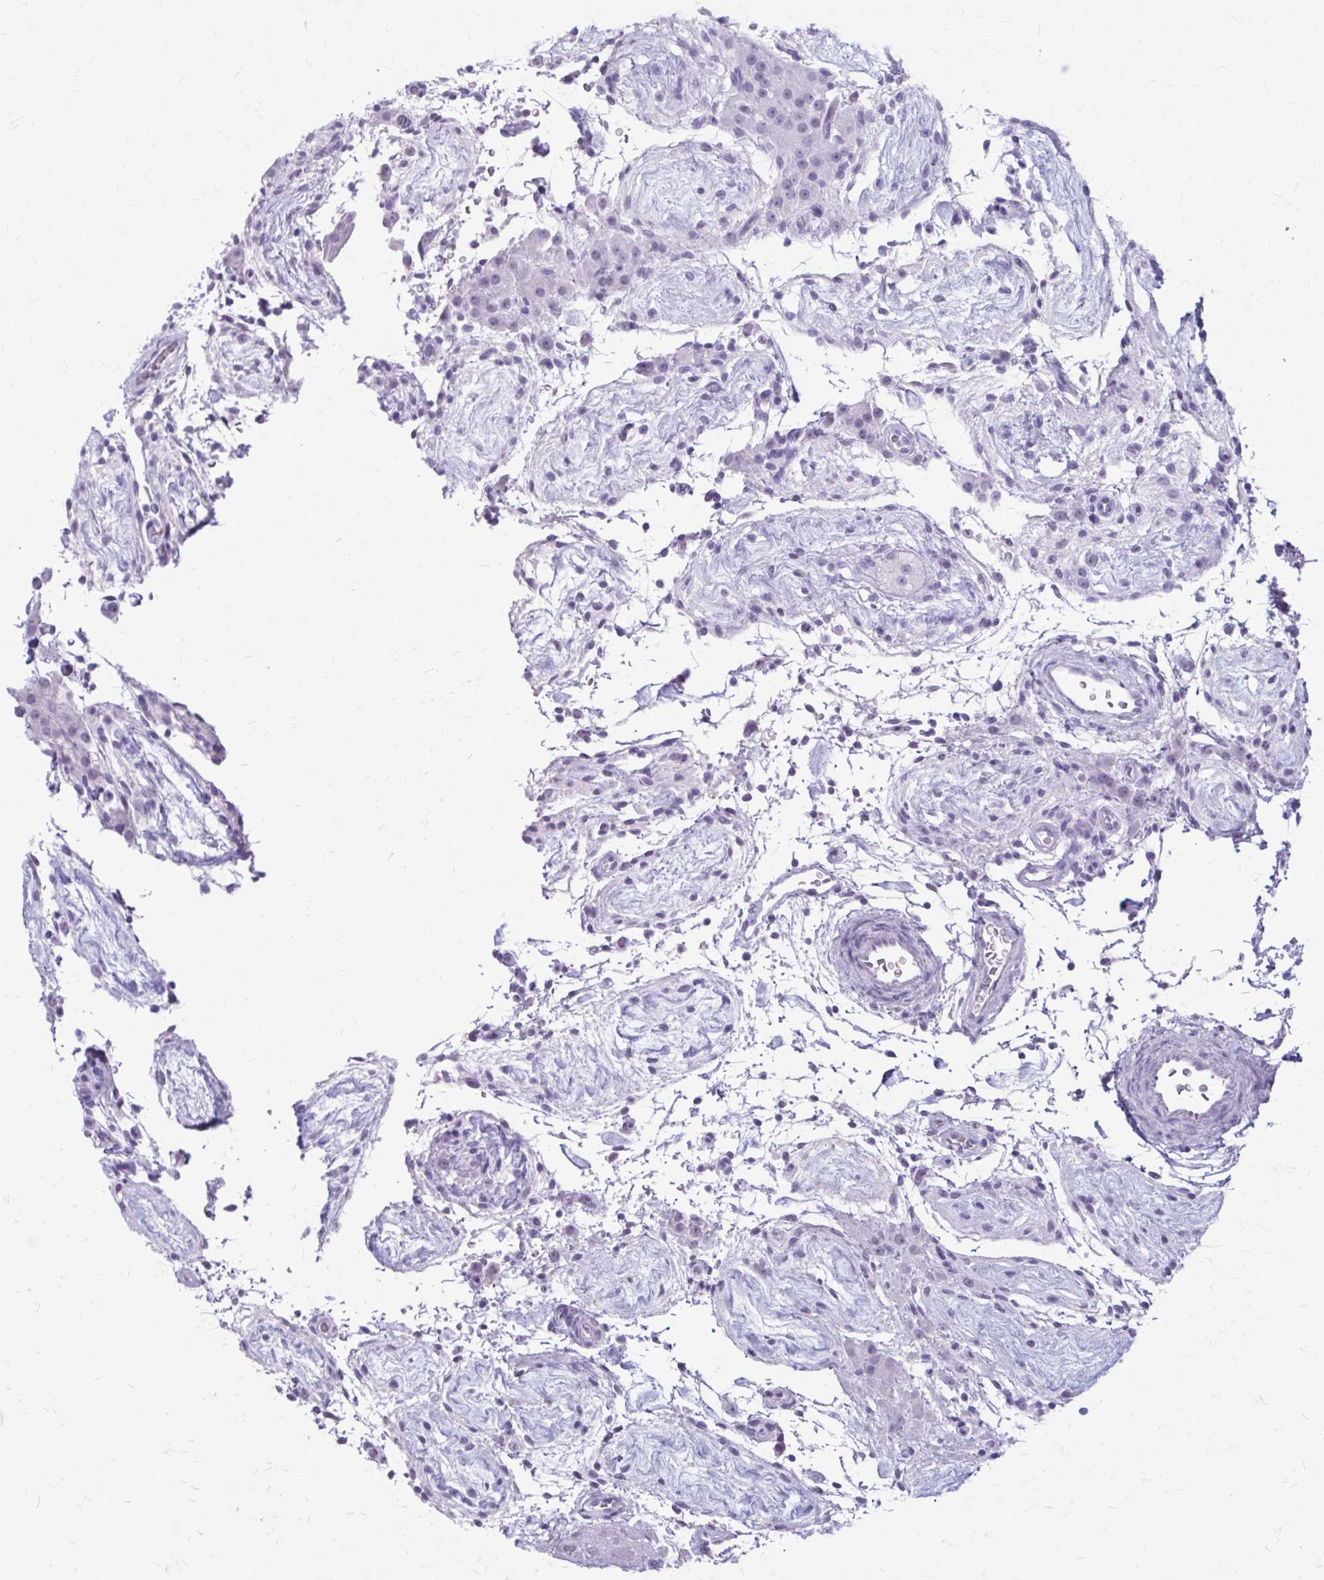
{"staining": {"intensity": "negative", "quantity": "none", "location": "none"}, "tissue": "testis cancer", "cell_type": "Tumor cells", "image_type": "cancer", "snomed": [{"axis": "morphology", "description": "Seminoma, NOS"}, {"axis": "topography", "description": "Testis"}], "caption": "The histopathology image reveals no staining of tumor cells in testis seminoma. Nuclei are stained in blue.", "gene": "KRT5", "patient": {"sex": "male", "age": 49}}